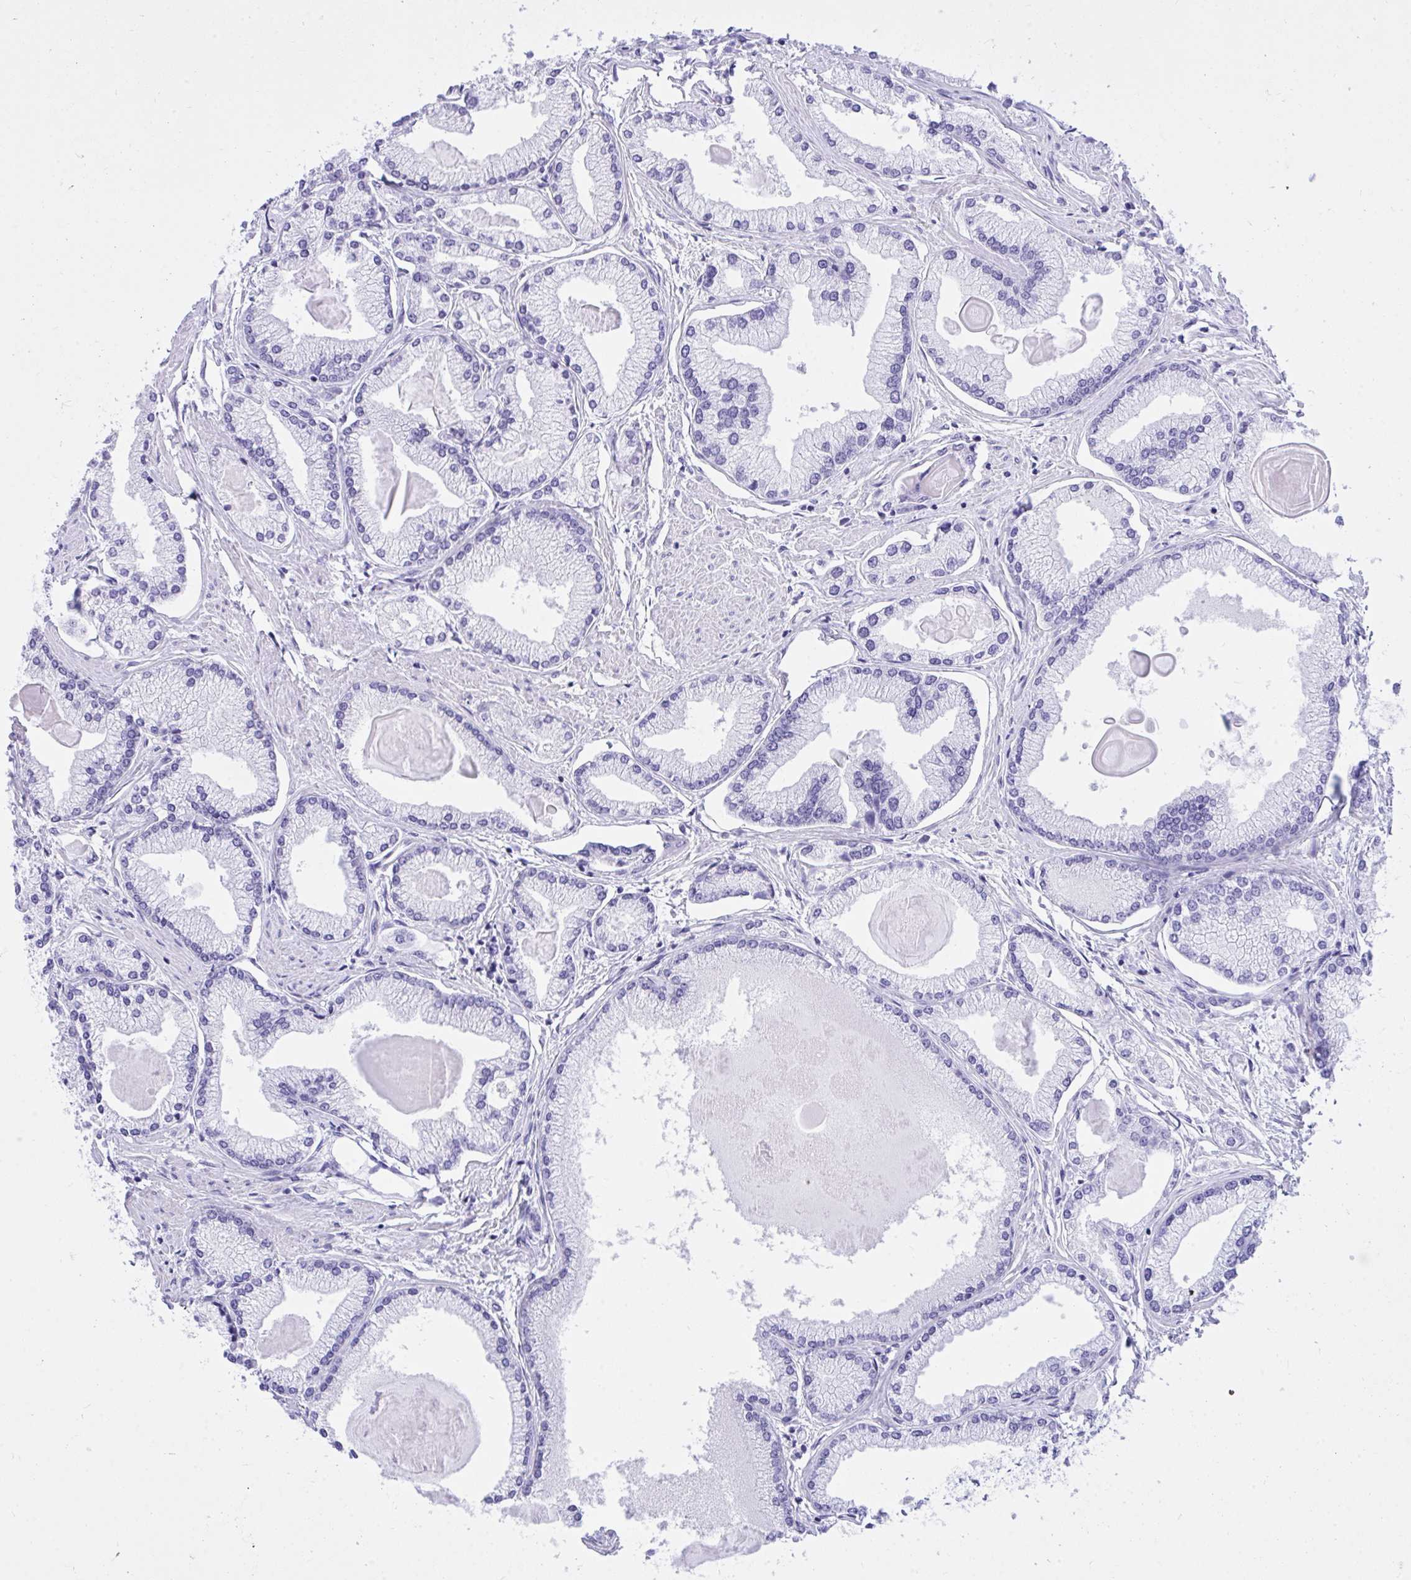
{"staining": {"intensity": "negative", "quantity": "none", "location": "none"}, "tissue": "prostate cancer", "cell_type": "Tumor cells", "image_type": "cancer", "snomed": [{"axis": "morphology", "description": "Adenocarcinoma, High grade"}, {"axis": "topography", "description": "Prostate"}], "caption": "There is no significant staining in tumor cells of adenocarcinoma (high-grade) (prostate).", "gene": "TLN2", "patient": {"sex": "male", "age": 68}}